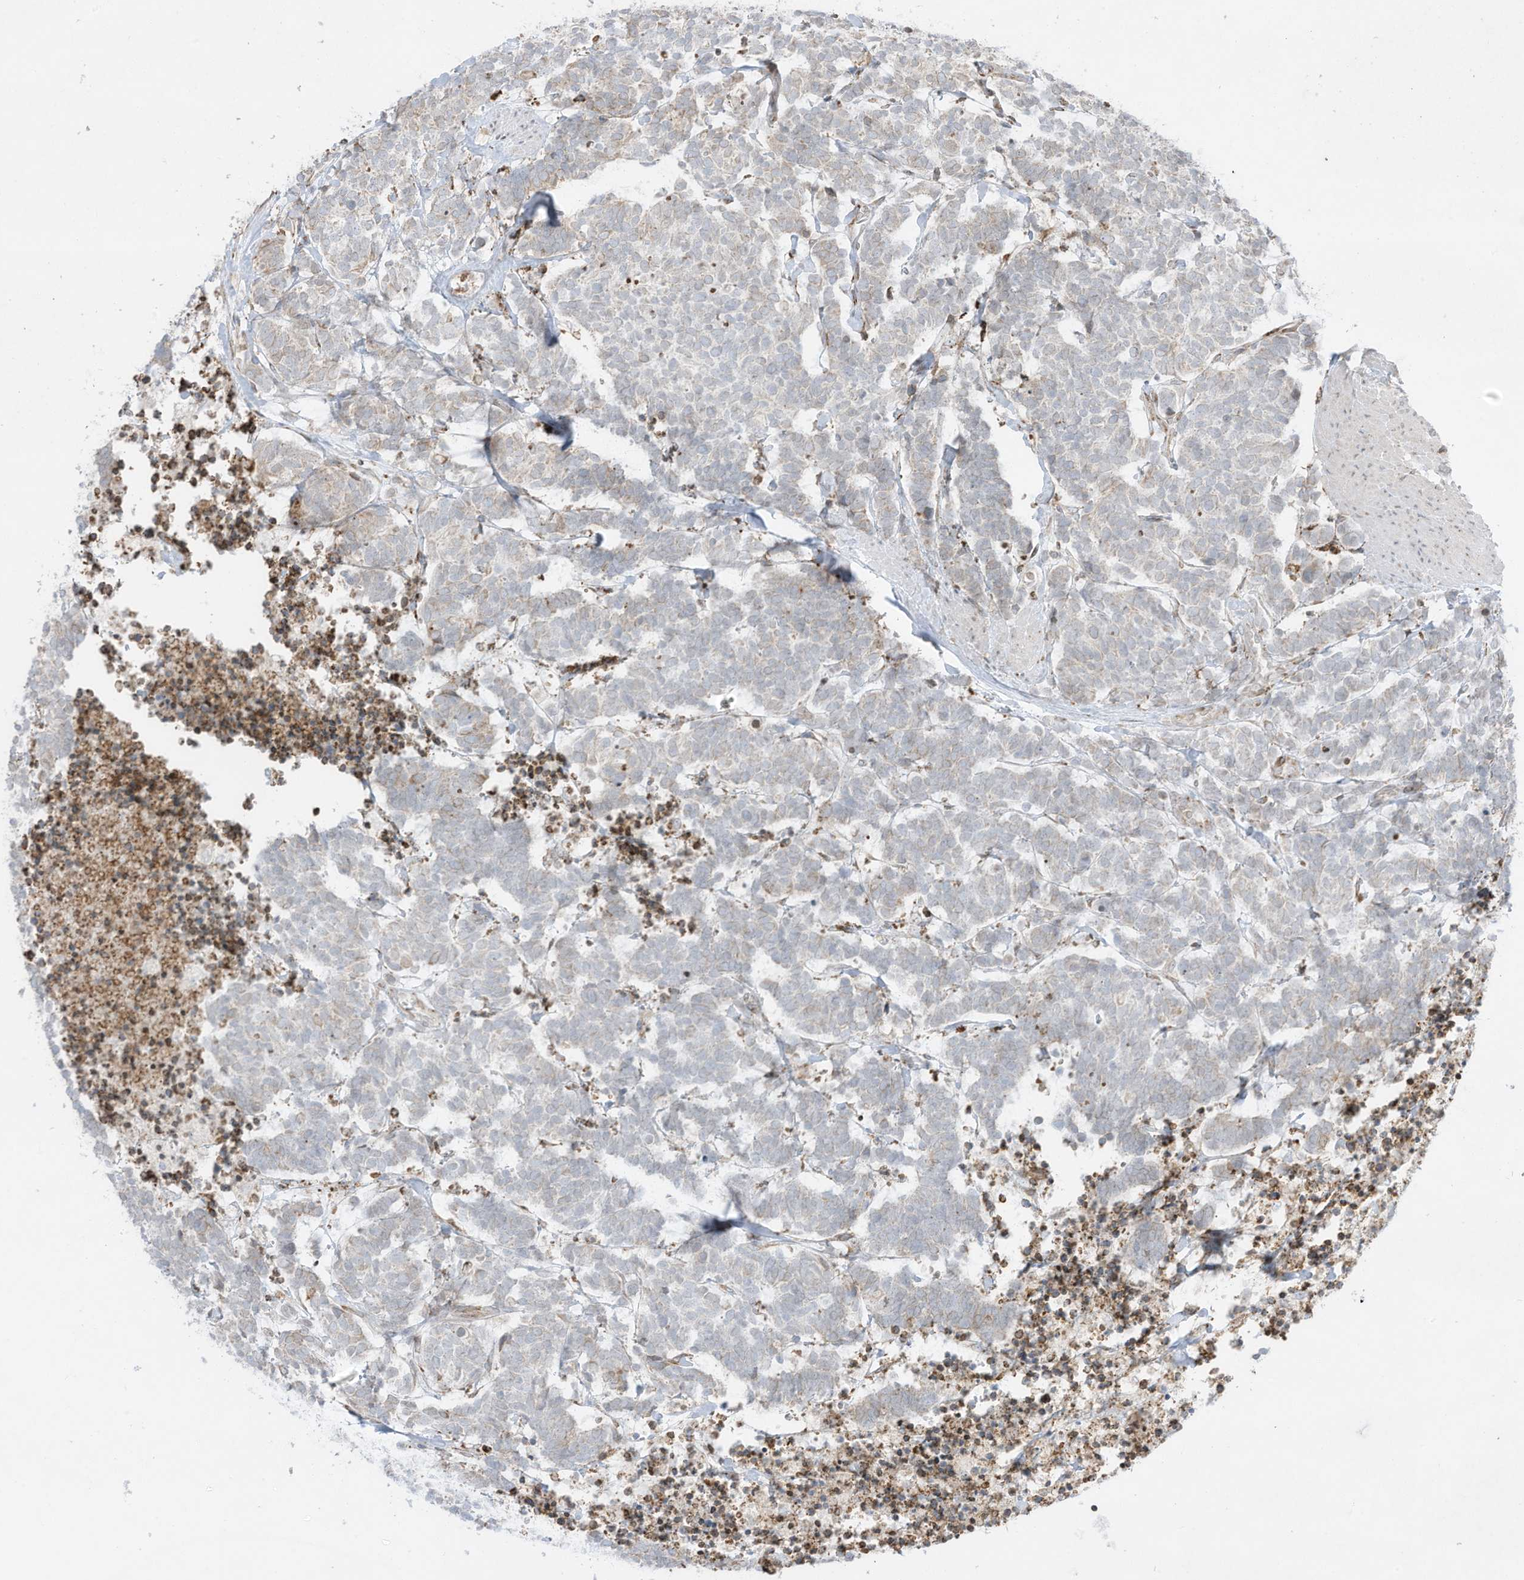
{"staining": {"intensity": "weak", "quantity": "<25%", "location": "cytoplasmic/membranous"}, "tissue": "carcinoid", "cell_type": "Tumor cells", "image_type": "cancer", "snomed": [{"axis": "morphology", "description": "Carcinoma, NOS"}, {"axis": "morphology", "description": "Carcinoid, malignant, NOS"}, {"axis": "topography", "description": "Urinary bladder"}], "caption": "Immunohistochemistry (IHC) of human malignant carcinoid reveals no staining in tumor cells.", "gene": "PTK6", "patient": {"sex": "male", "age": 57}}